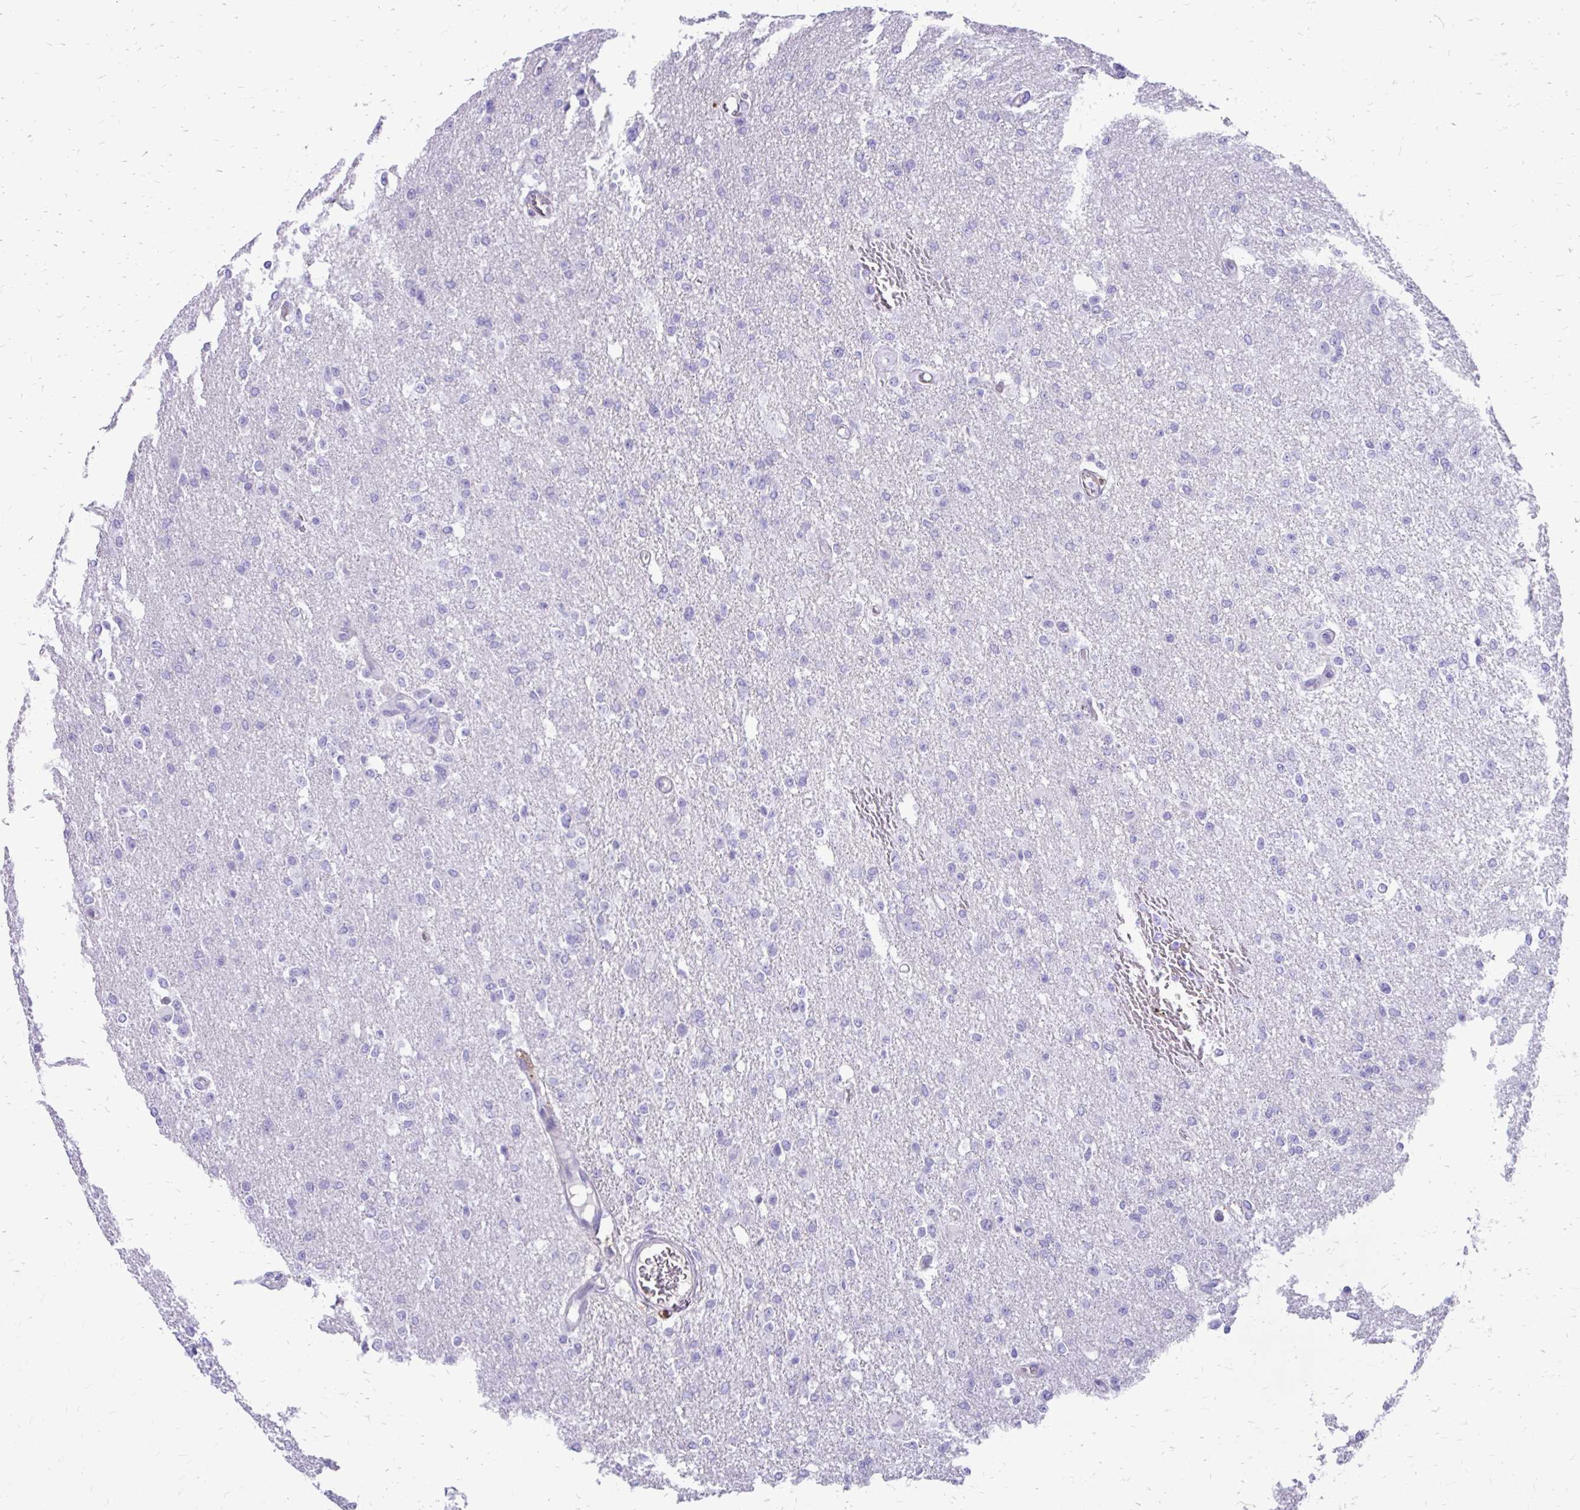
{"staining": {"intensity": "negative", "quantity": "none", "location": "none"}, "tissue": "glioma", "cell_type": "Tumor cells", "image_type": "cancer", "snomed": [{"axis": "morphology", "description": "Glioma, malignant, Low grade"}, {"axis": "topography", "description": "Brain"}], "caption": "Immunohistochemistry (IHC) photomicrograph of human low-grade glioma (malignant) stained for a protein (brown), which reveals no positivity in tumor cells. The staining was performed using DAB to visualize the protein expression in brown, while the nuclei were stained in blue with hematoxylin (Magnification: 20x).", "gene": "SIGLEC11", "patient": {"sex": "male", "age": 26}}